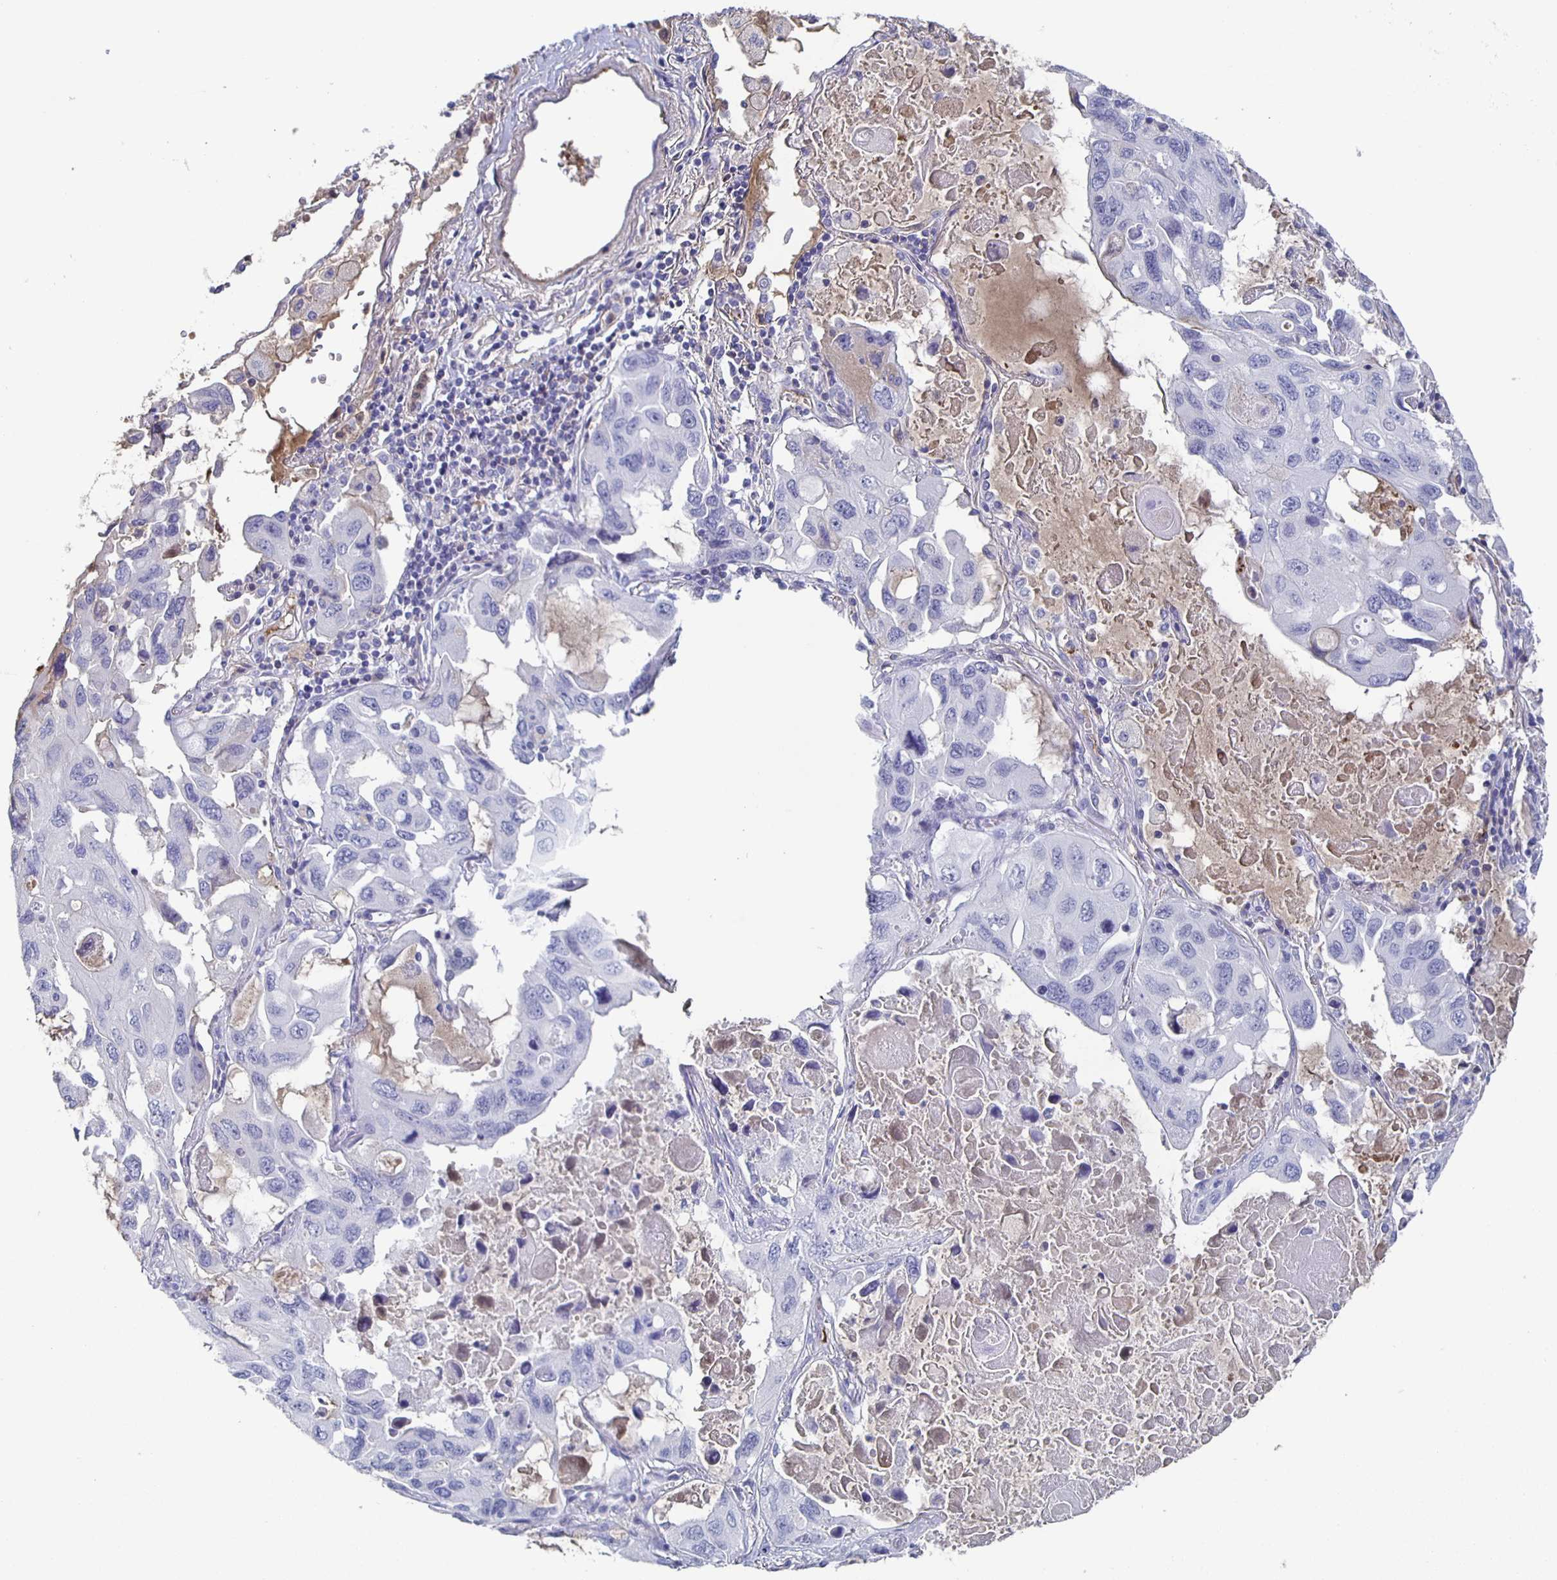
{"staining": {"intensity": "negative", "quantity": "none", "location": "none"}, "tissue": "lung cancer", "cell_type": "Tumor cells", "image_type": "cancer", "snomed": [{"axis": "morphology", "description": "Squamous cell carcinoma, NOS"}, {"axis": "topography", "description": "Lung"}], "caption": "This is a histopathology image of immunohistochemistry (IHC) staining of lung cancer (squamous cell carcinoma), which shows no positivity in tumor cells.", "gene": "FGA", "patient": {"sex": "female", "age": 73}}